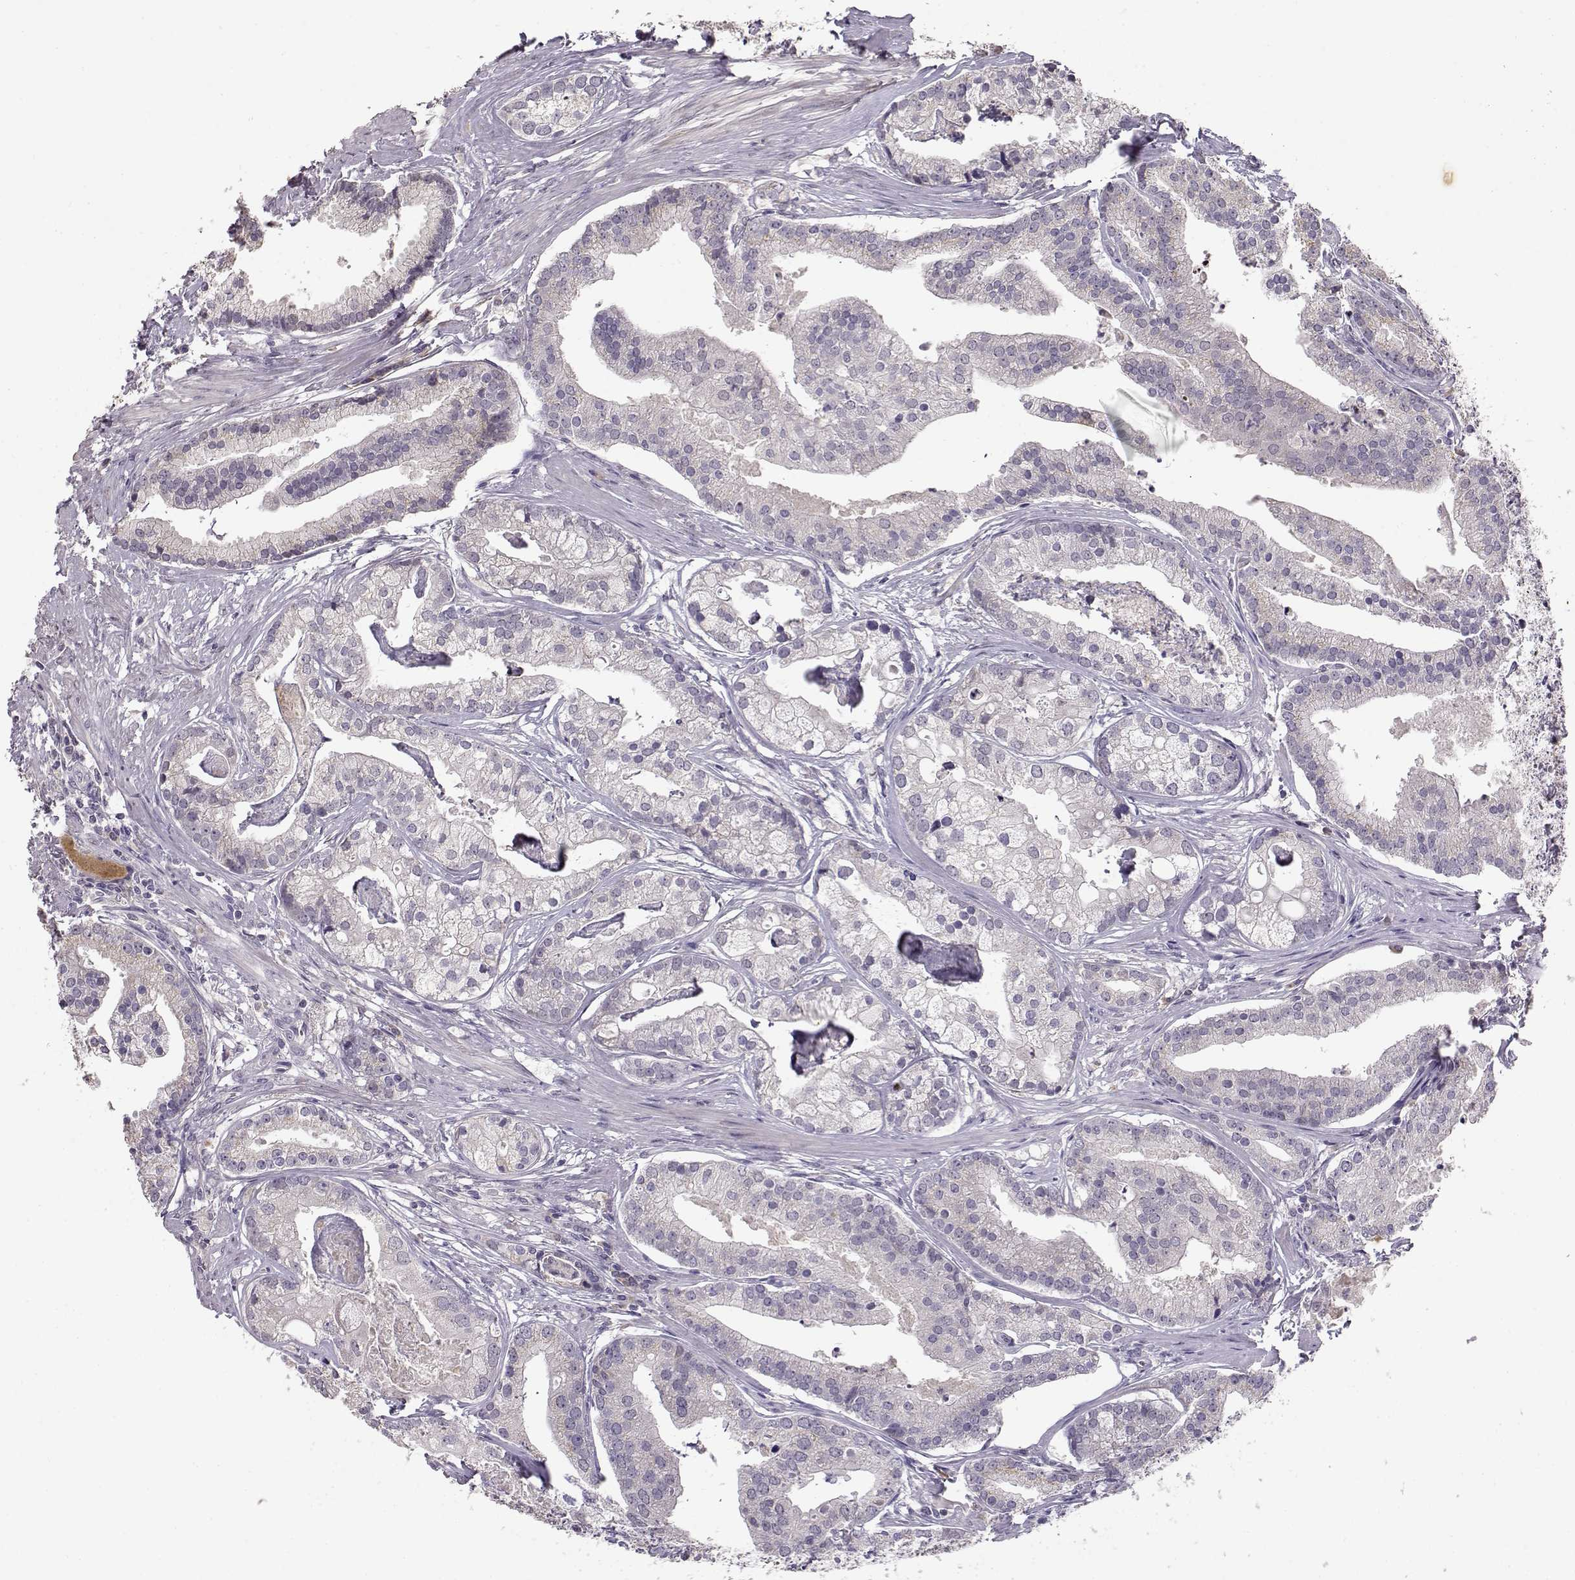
{"staining": {"intensity": "negative", "quantity": "none", "location": "none"}, "tissue": "prostate cancer", "cell_type": "Tumor cells", "image_type": "cancer", "snomed": [{"axis": "morphology", "description": "Adenocarcinoma, NOS"}, {"axis": "topography", "description": "Prostate and seminal vesicle, NOS"}, {"axis": "topography", "description": "Prostate"}], "caption": "Immunohistochemistry of human prostate cancer (adenocarcinoma) displays no expression in tumor cells.", "gene": "TACR1", "patient": {"sex": "male", "age": 44}}